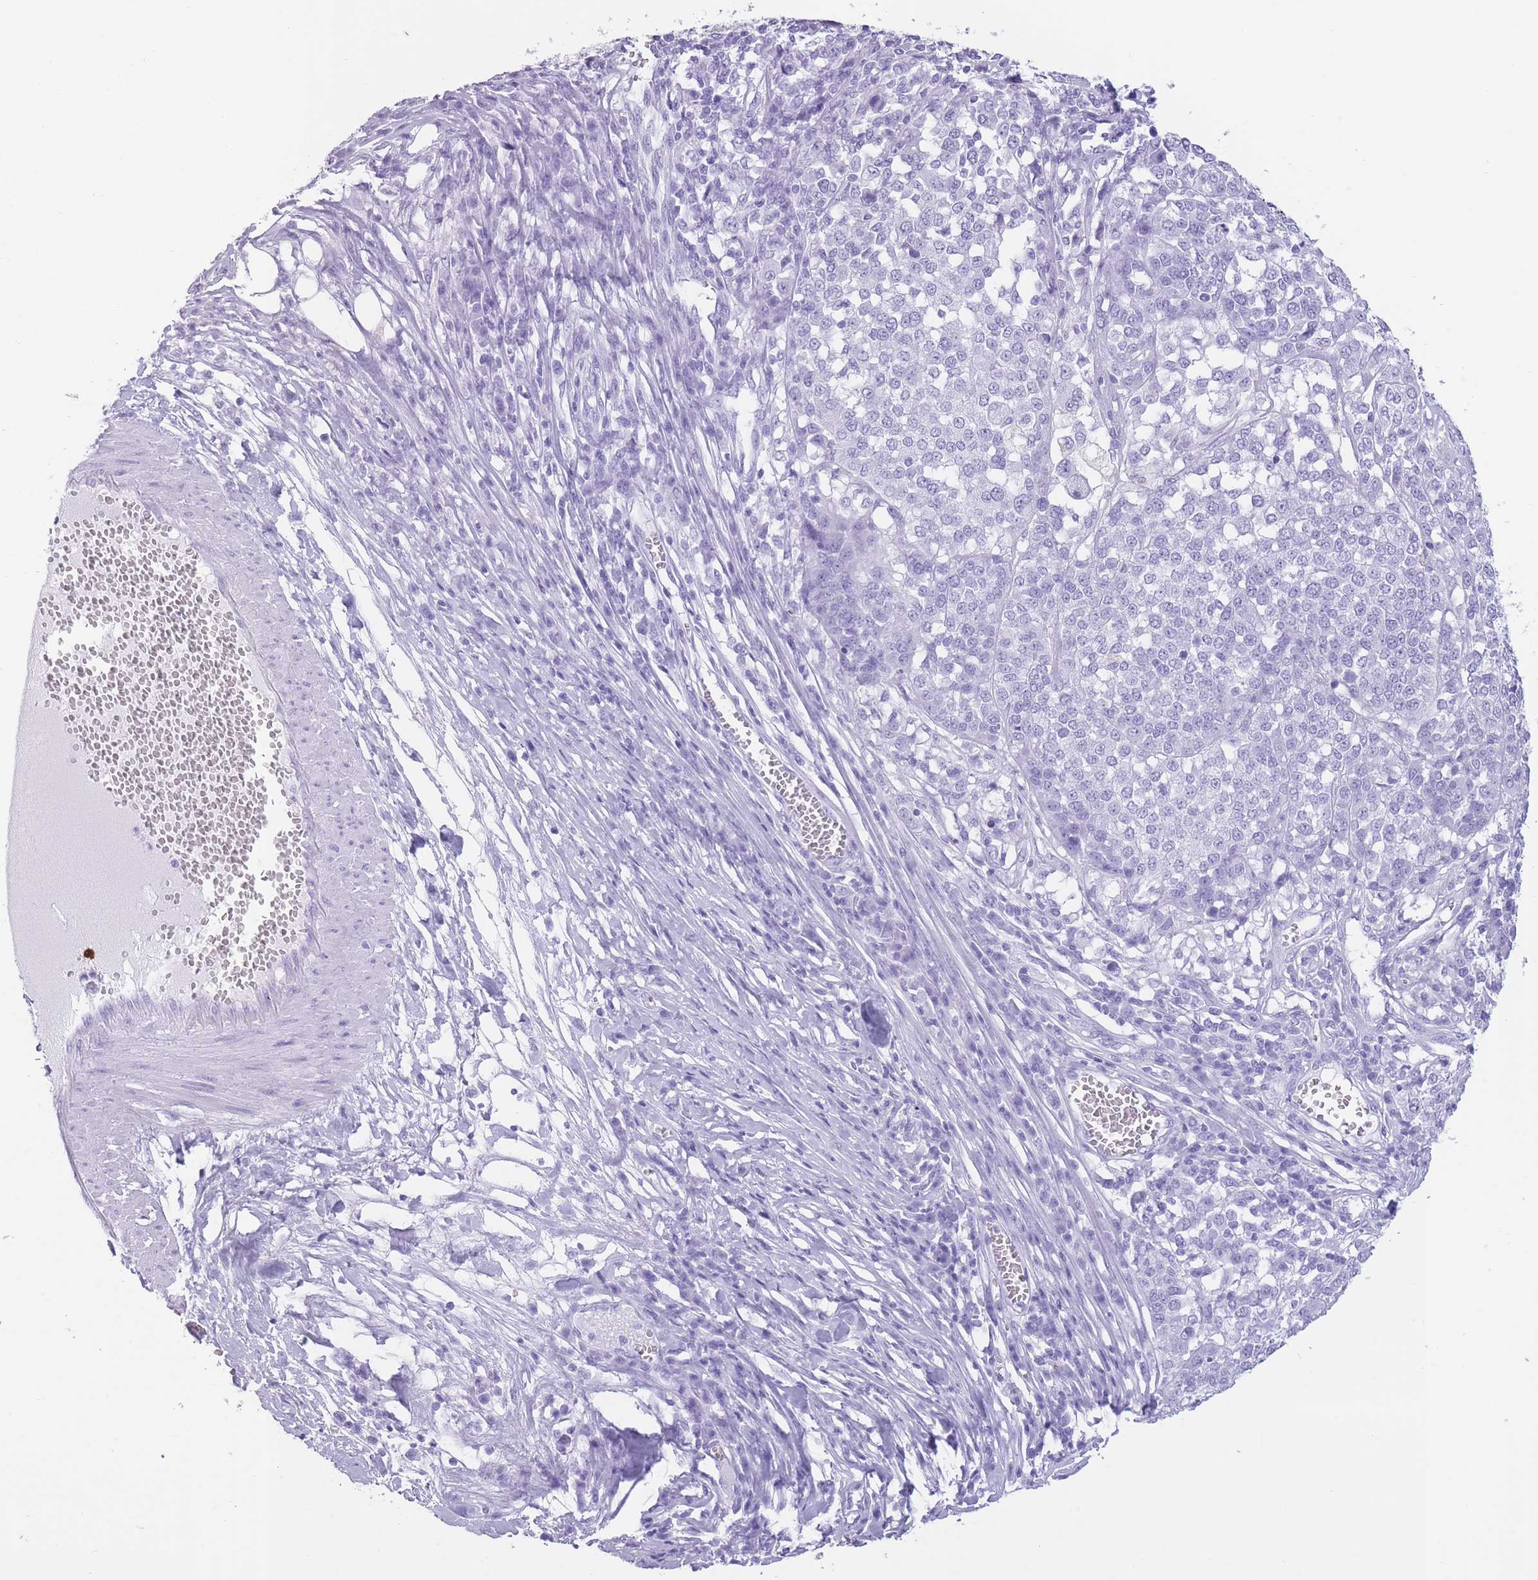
{"staining": {"intensity": "negative", "quantity": "none", "location": "none"}, "tissue": "melanoma", "cell_type": "Tumor cells", "image_type": "cancer", "snomed": [{"axis": "morphology", "description": "Malignant melanoma, Metastatic site"}, {"axis": "topography", "description": "Lymph node"}], "caption": "Immunohistochemical staining of human malignant melanoma (metastatic site) shows no significant staining in tumor cells. The staining is performed using DAB (3,3'-diaminobenzidine) brown chromogen with nuclei counter-stained in using hematoxylin.", "gene": "OR4F21", "patient": {"sex": "male", "age": 44}}